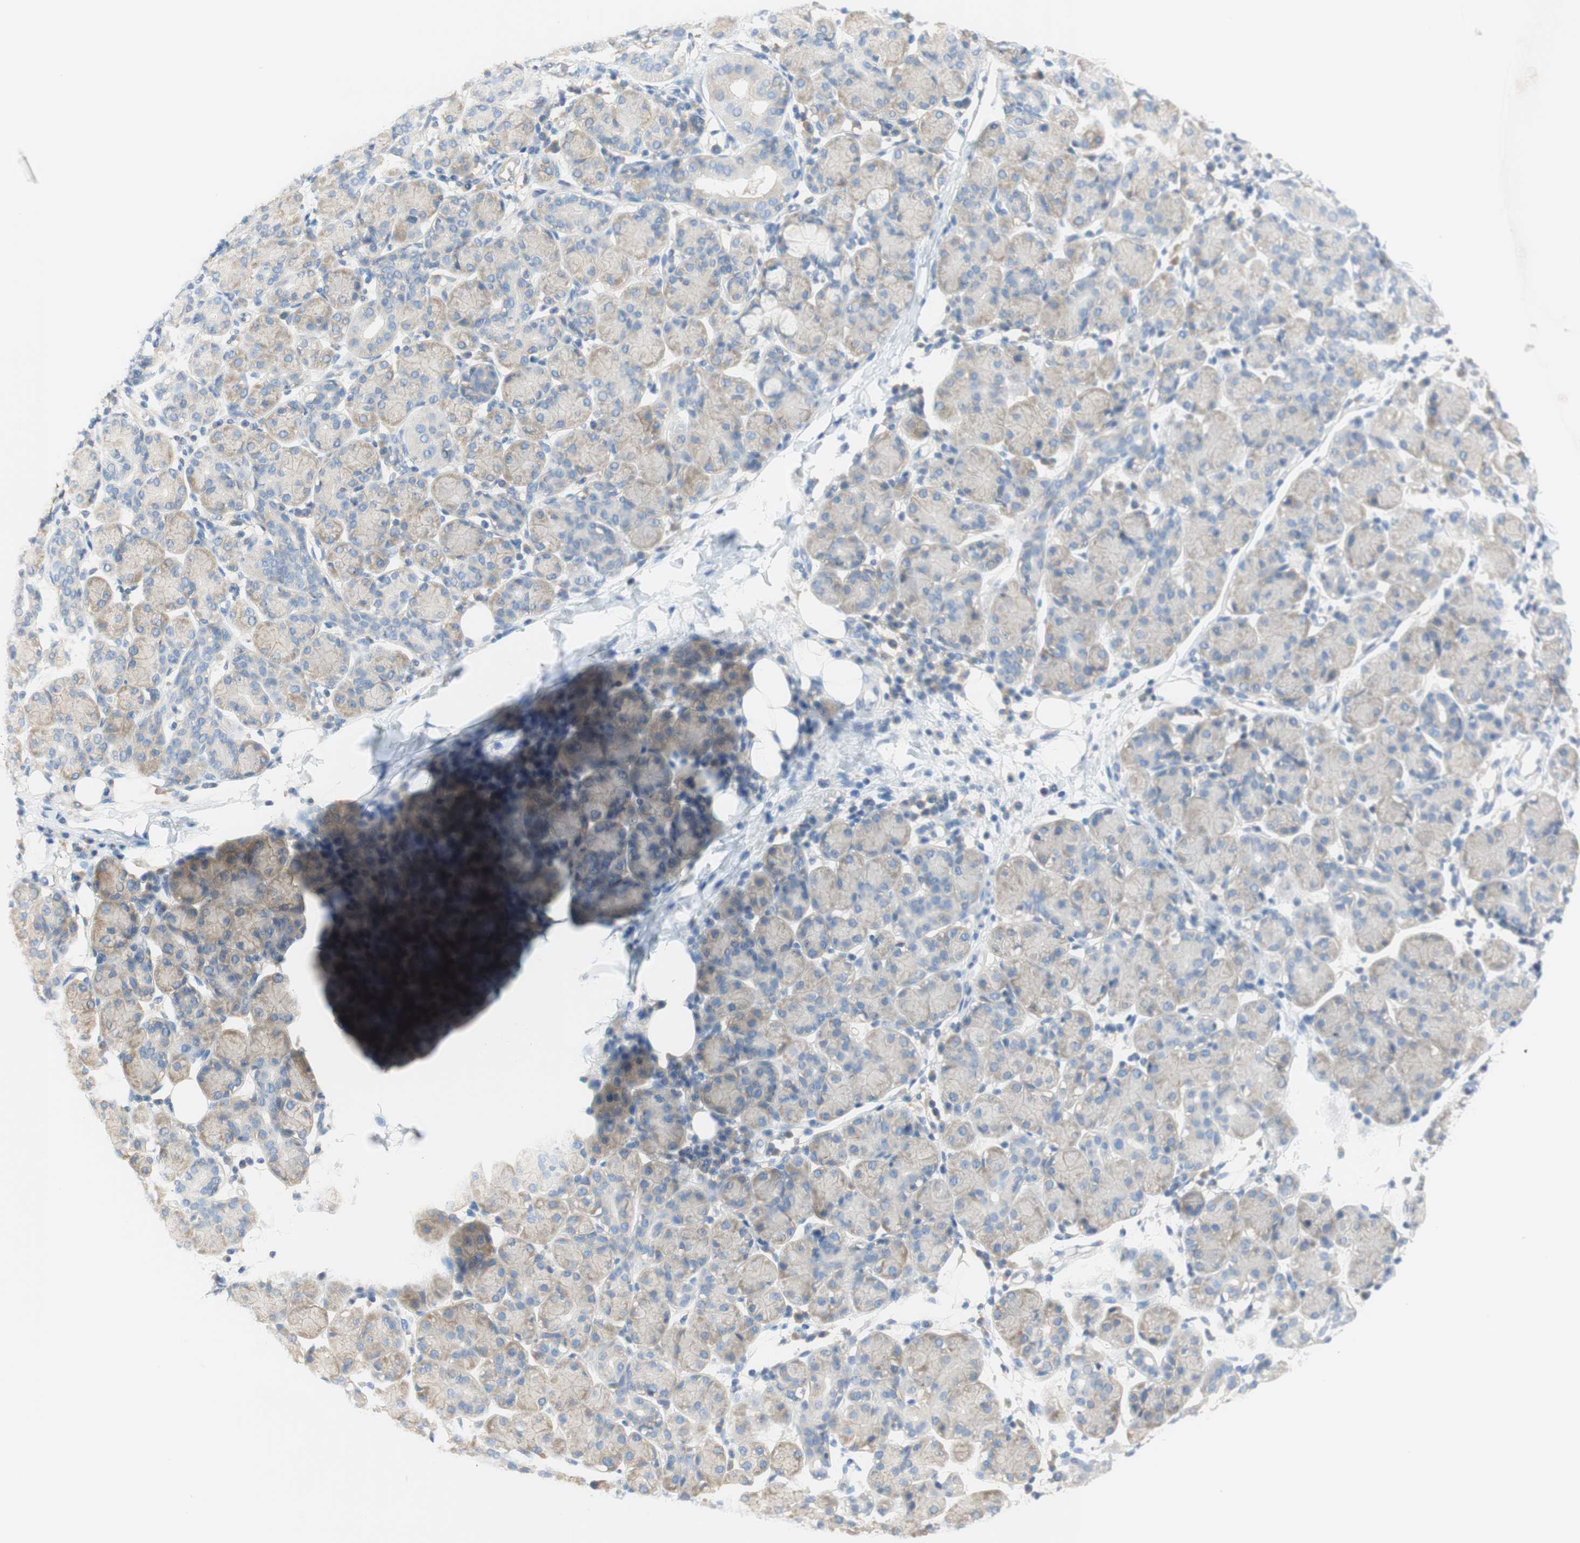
{"staining": {"intensity": "weak", "quantity": ">75%", "location": "cytoplasmic/membranous"}, "tissue": "salivary gland", "cell_type": "Glandular cells", "image_type": "normal", "snomed": [{"axis": "morphology", "description": "Normal tissue, NOS"}, {"axis": "morphology", "description": "Inflammation, NOS"}, {"axis": "topography", "description": "Lymph node"}, {"axis": "topography", "description": "Salivary gland"}], "caption": "Salivary gland stained with immunohistochemistry exhibits weak cytoplasmic/membranous expression in approximately >75% of glandular cells.", "gene": "ATP2B1", "patient": {"sex": "male", "age": 3}}